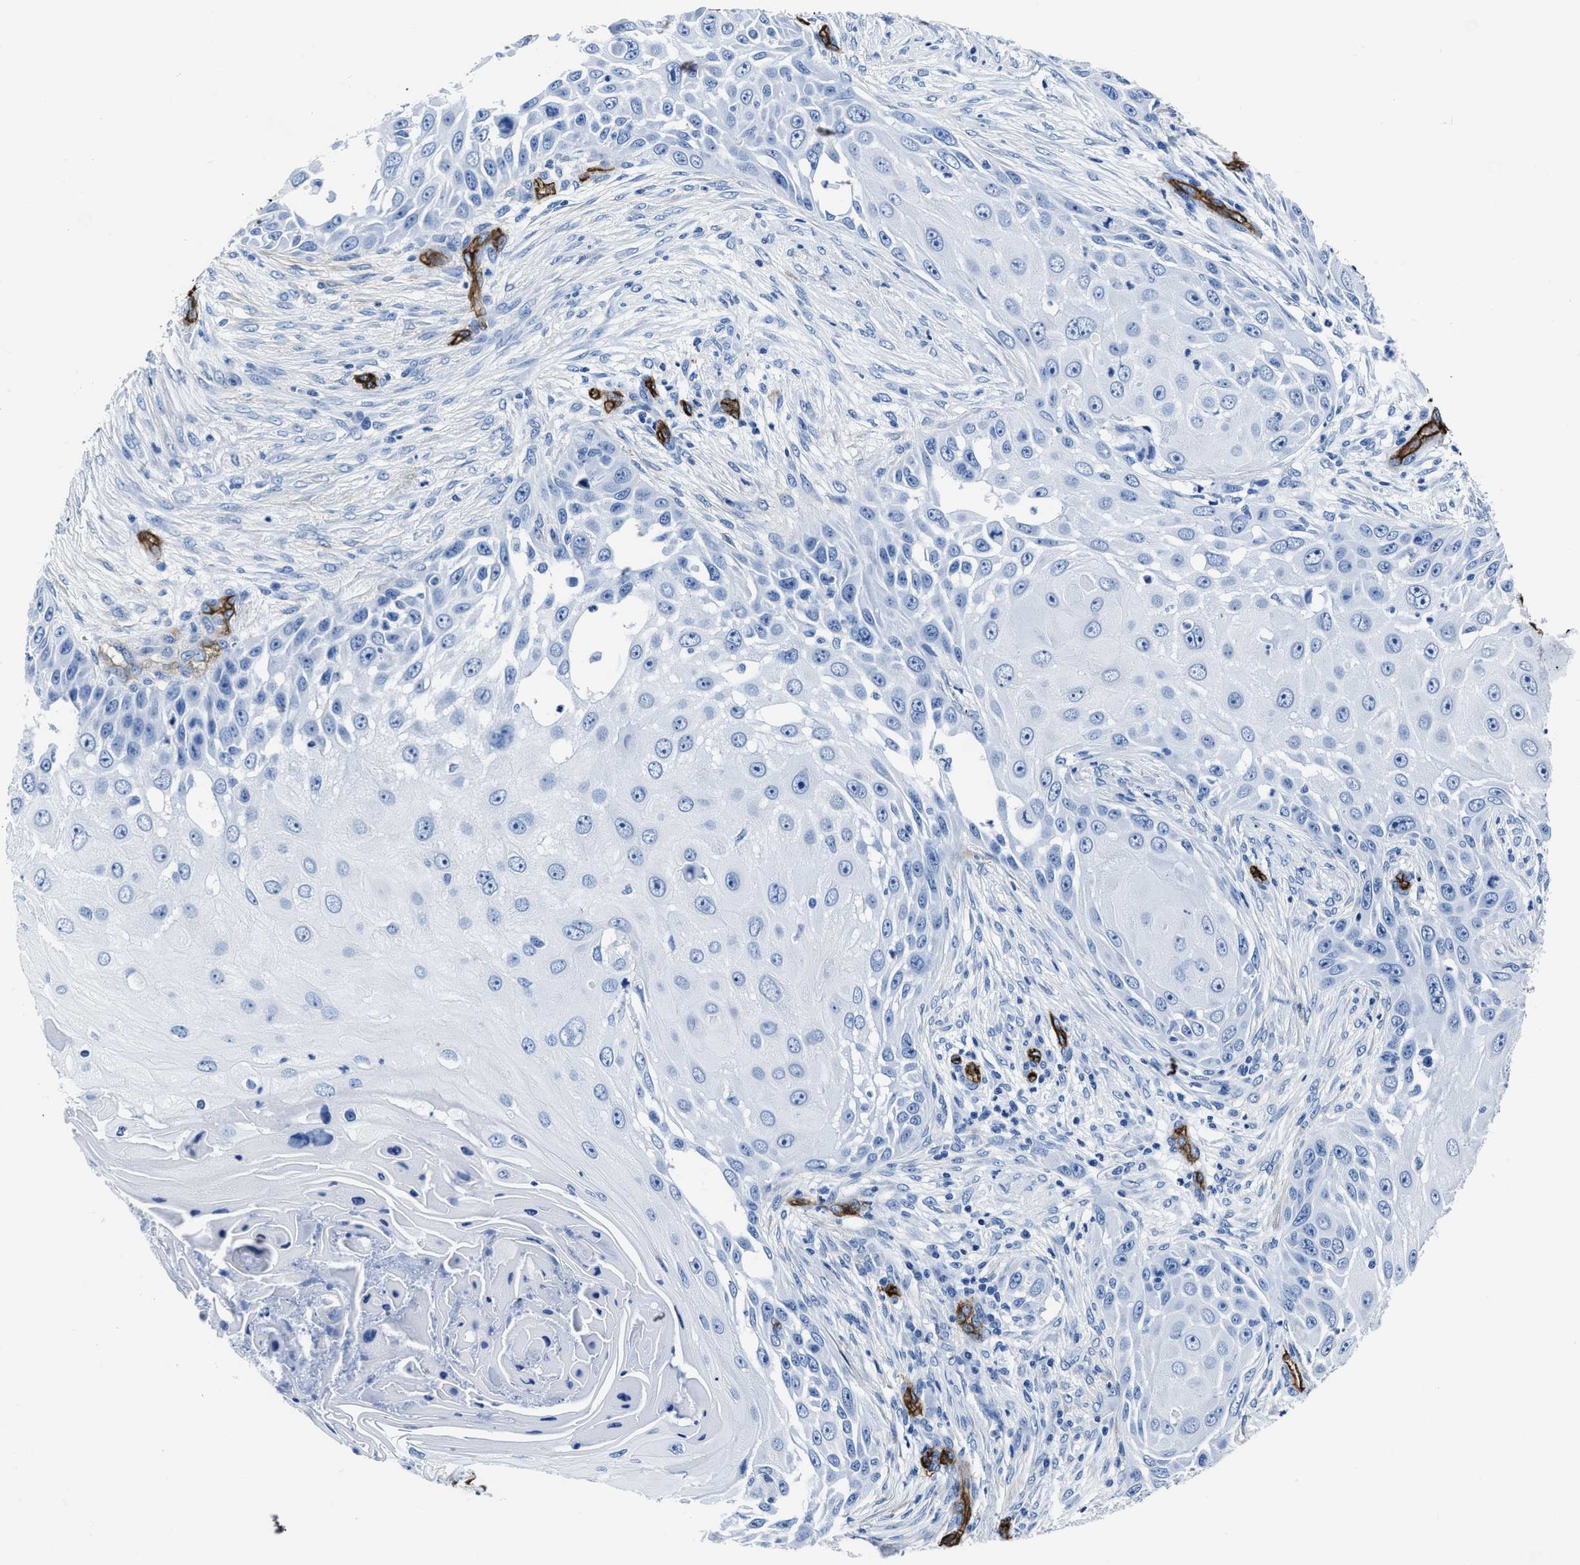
{"staining": {"intensity": "negative", "quantity": "none", "location": "none"}, "tissue": "skin cancer", "cell_type": "Tumor cells", "image_type": "cancer", "snomed": [{"axis": "morphology", "description": "Squamous cell carcinoma, NOS"}, {"axis": "topography", "description": "Skin"}], "caption": "Immunohistochemistry (IHC) of skin squamous cell carcinoma exhibits no expression in tumor cells.", "gene": "AQP1", "patient": {"sex": "female", "age": 44}}